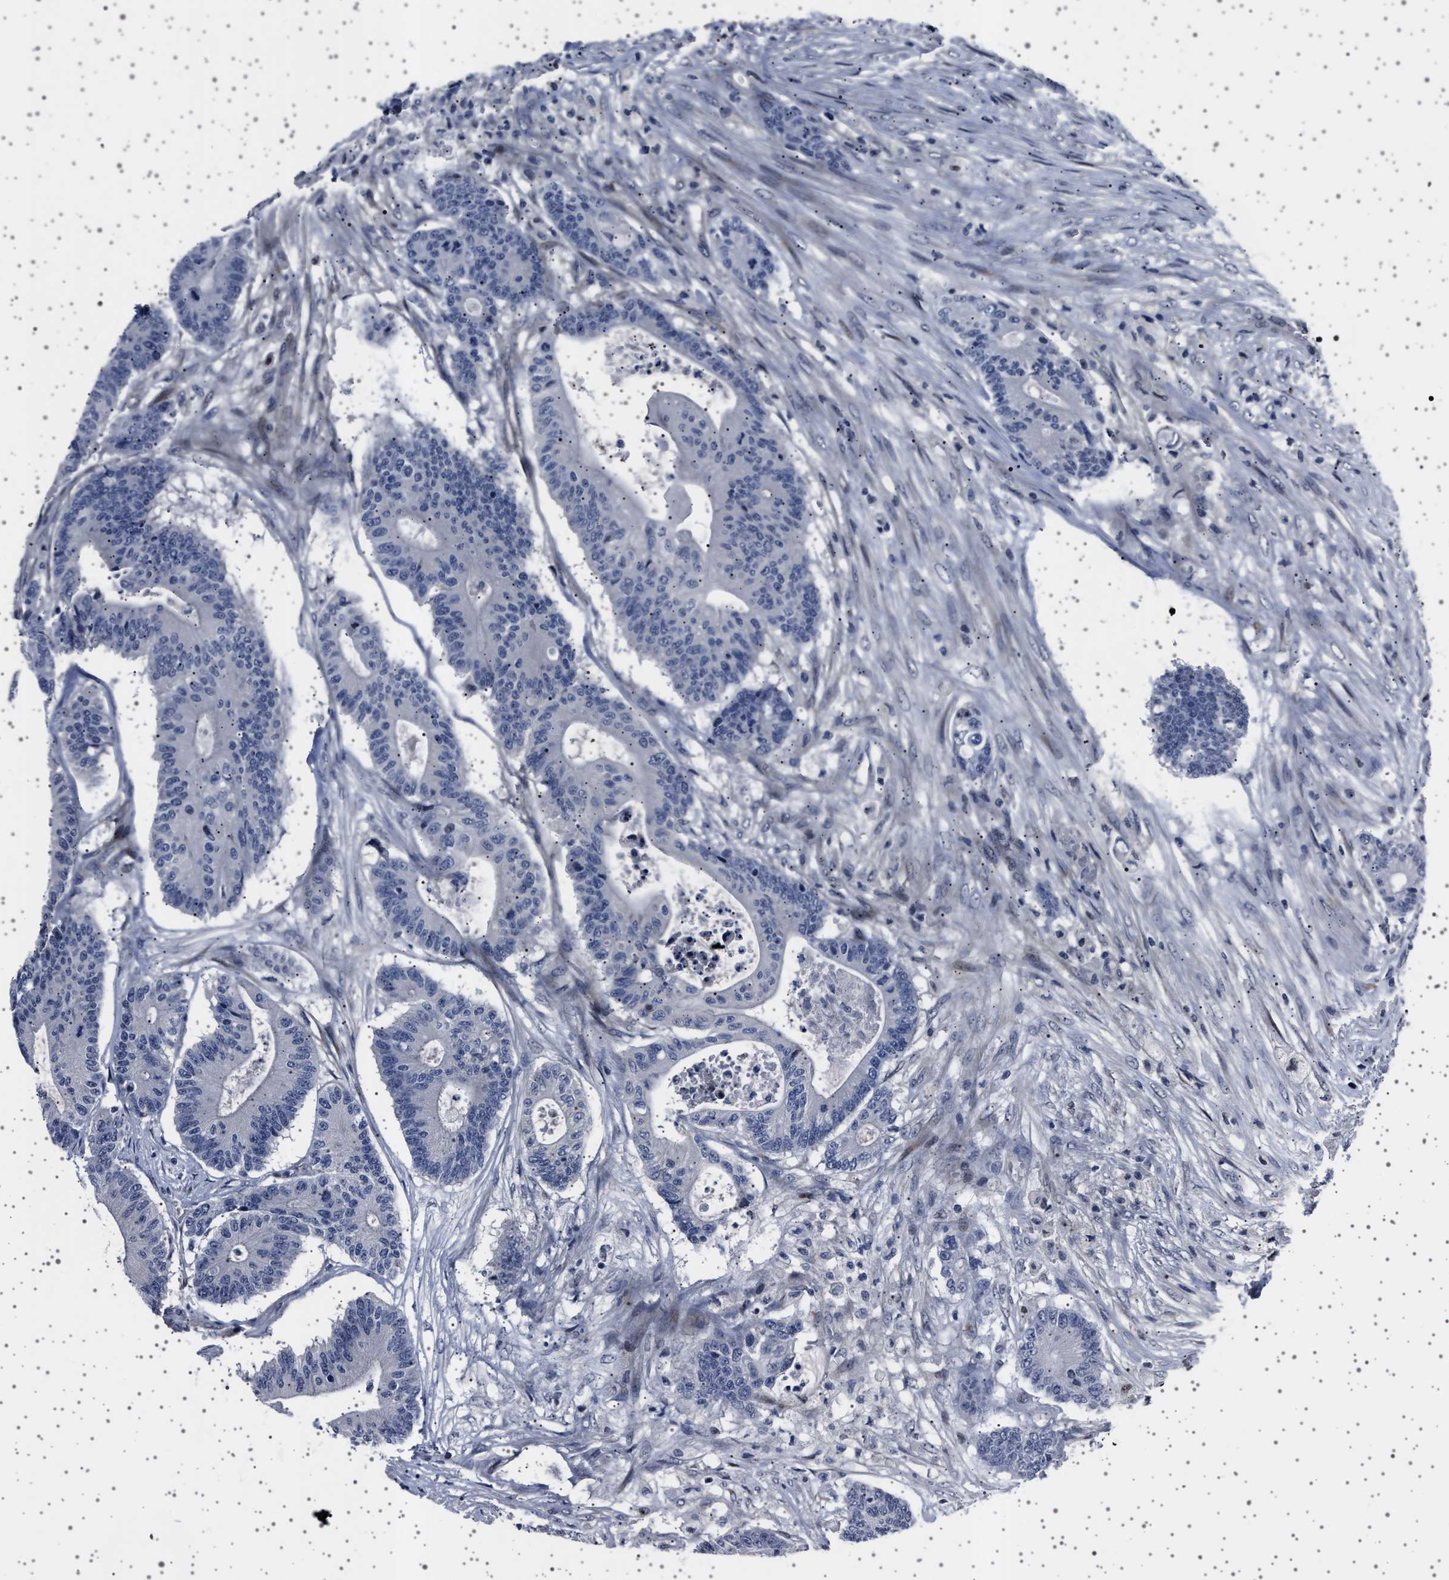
{"staining": {"intensity": "negative", "quantity": "none", "location": "none"}, "tissue": "colorectal cancer", "cell_type": "Tumor cells", "image_type": "cancer", "snomed": [{"axis": "morphology", "description": "Adenocarcinoma, NOS"}, {"axis": "topography", "description": "Colon"}], "caption": "Protein analysis of colorectal adenocarcinoma demonstrates no significant staining in tumor cells. Nuclei are stained in blue.", "gene": "PAK5", "patient": {"sex": "female", "age": 84}}